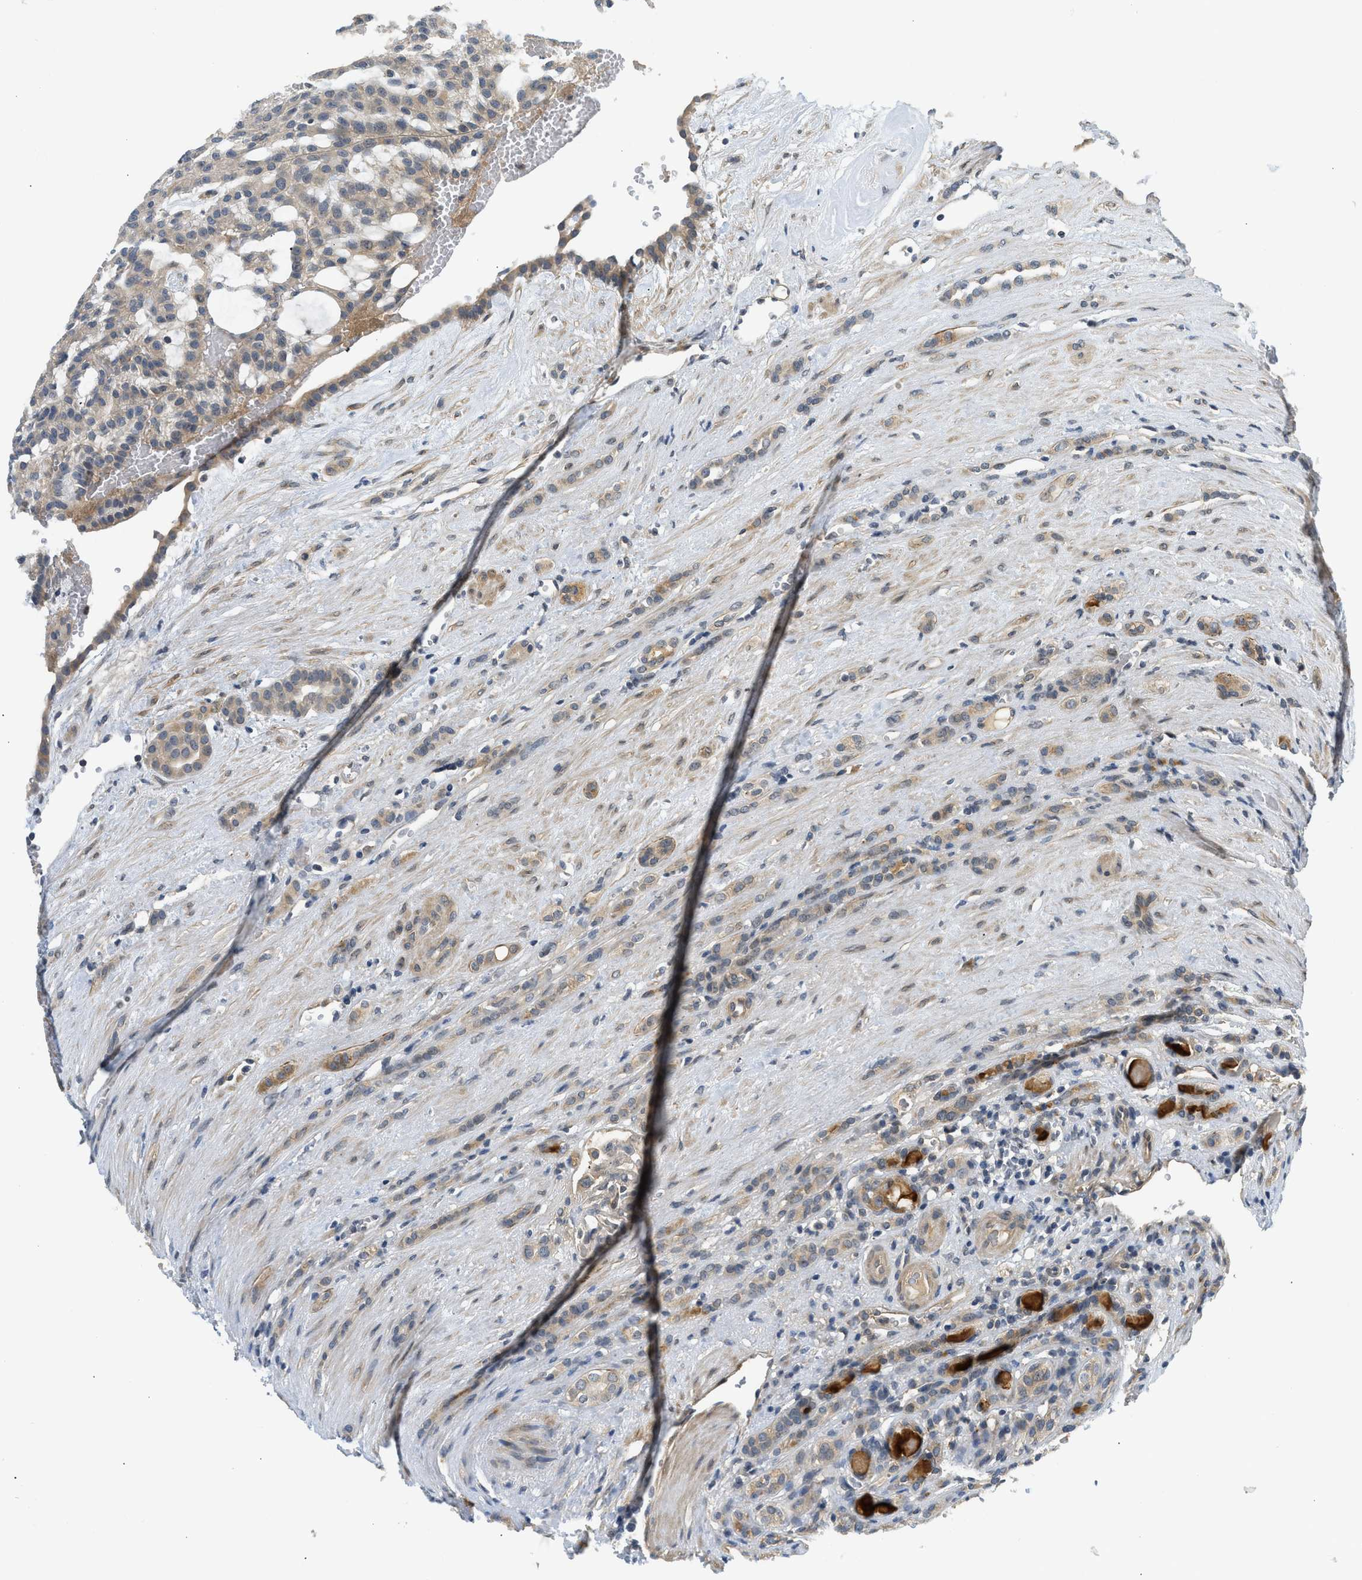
{"staining": {"intensity": "weak", "quantity": "25%-75%", "location": "cytoplasmic/membranous"}, "tissue": "renal cancer", "cell_type": "Tumor cells", "image_type": "cancer", "snomed": [{"axis": "morphology", "description": "Adenocarcinoma, NOS"}, {"axis": "topography", "description": "Kidney"}], "caption": "Weak cytoplasmic/membranous positivity is seen in about 25%-75% of tumor cells in renal cancer (adenocarcinoma).", "gene": "ADCY8", "patient": {"sex": "male", "age": 63}}